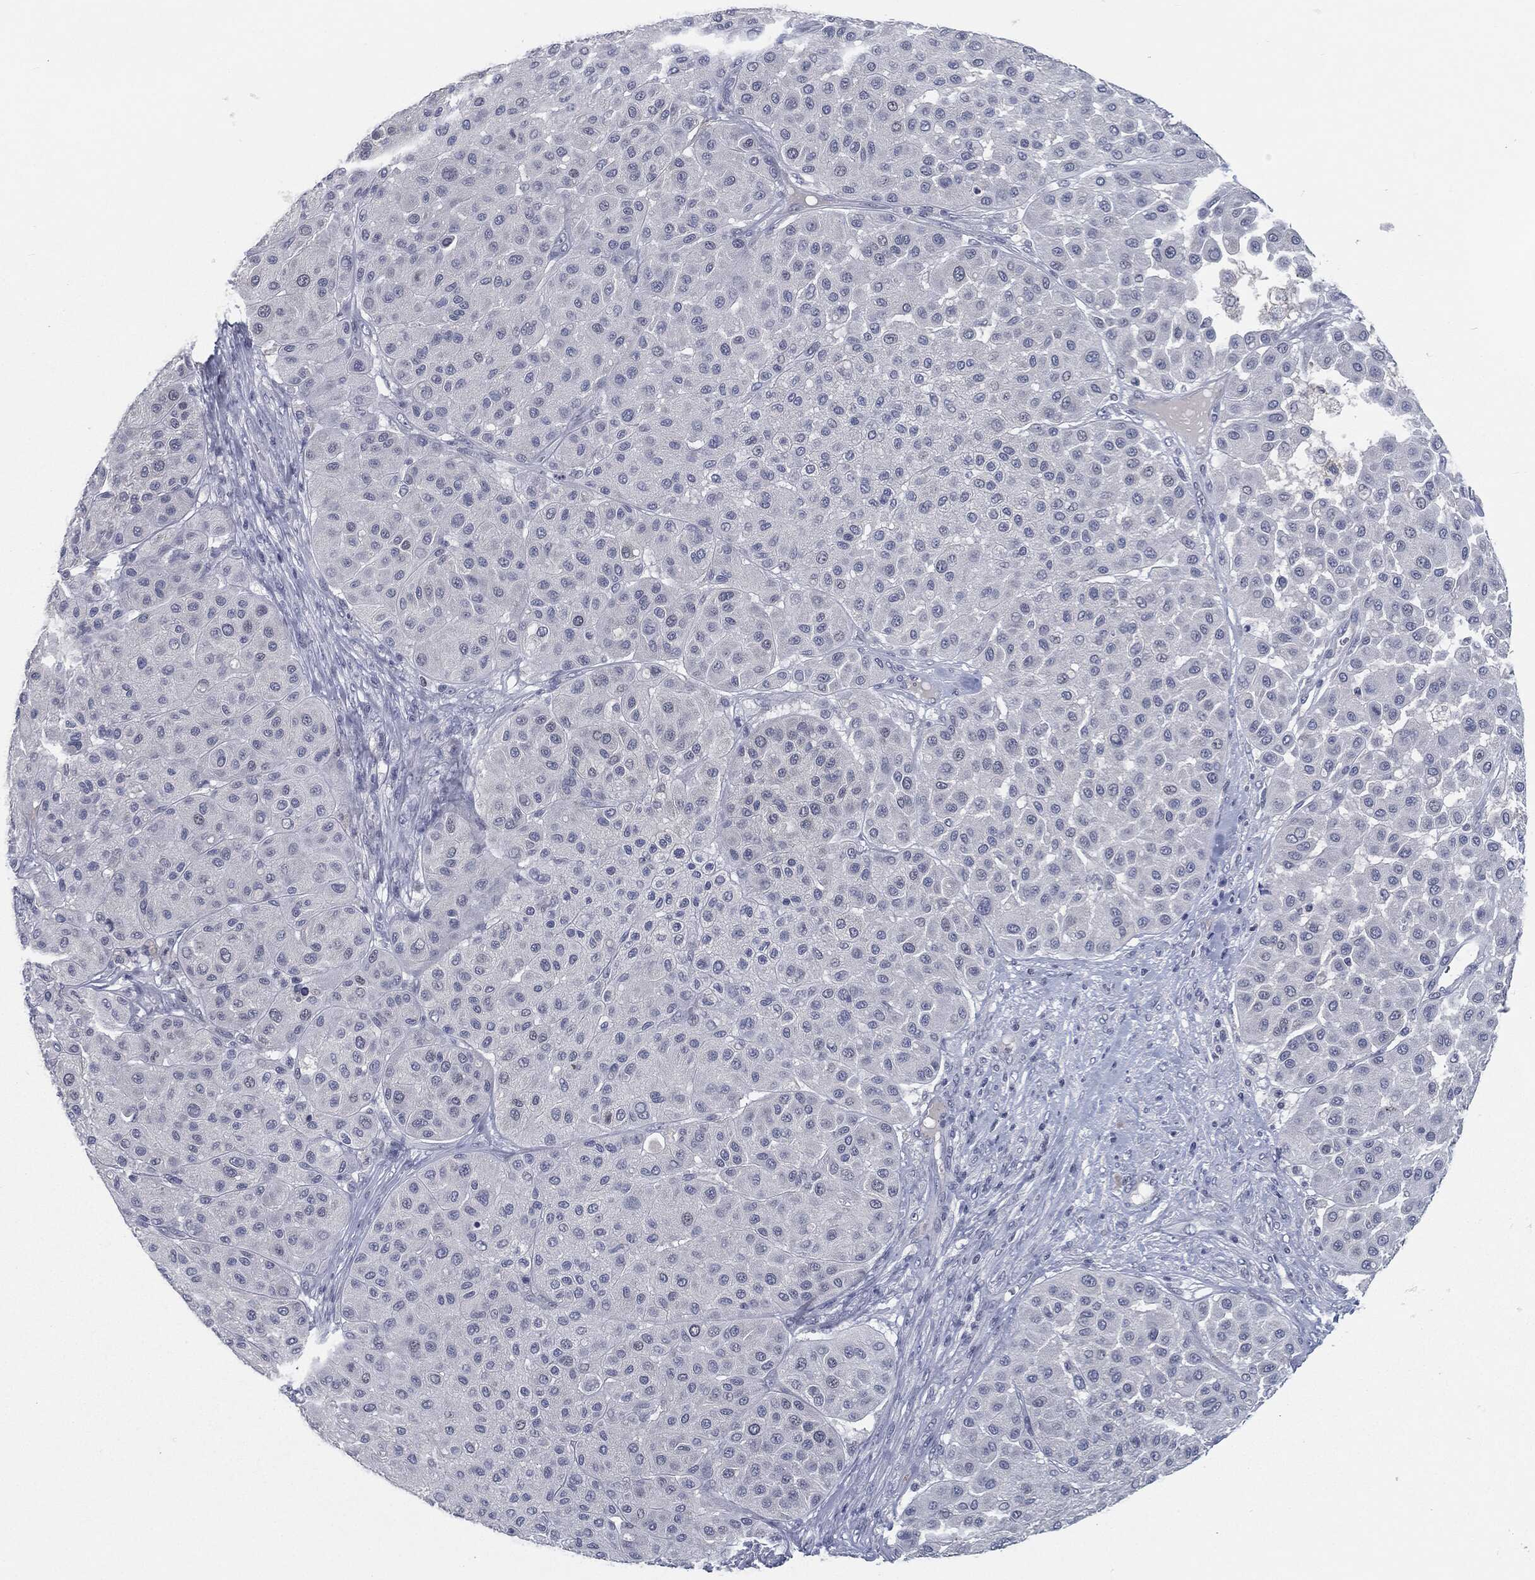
{"staining": {"intensity": "negative", "quantity": "none", "location": "none"}, "tissue": "melanoma", "cell_type": "Tumor cells", "image_type": "cancer", "snomed": [{"axis": "morphology", "description": "Malignant melanoma, Metastatic site"}, {"axis": "topography", "description": "Smooth muscle"}], "caption": "A high-resolution histopathology image shows immunohistochemistry staining of malignant melanoma (metastatic site), which exhibits no significant positivity in tumor cells. (Brightfield microscopy of DAB IHC at high magnification).", "gene": "PROM1", "patient": {"sex": "male", "age": 41}}